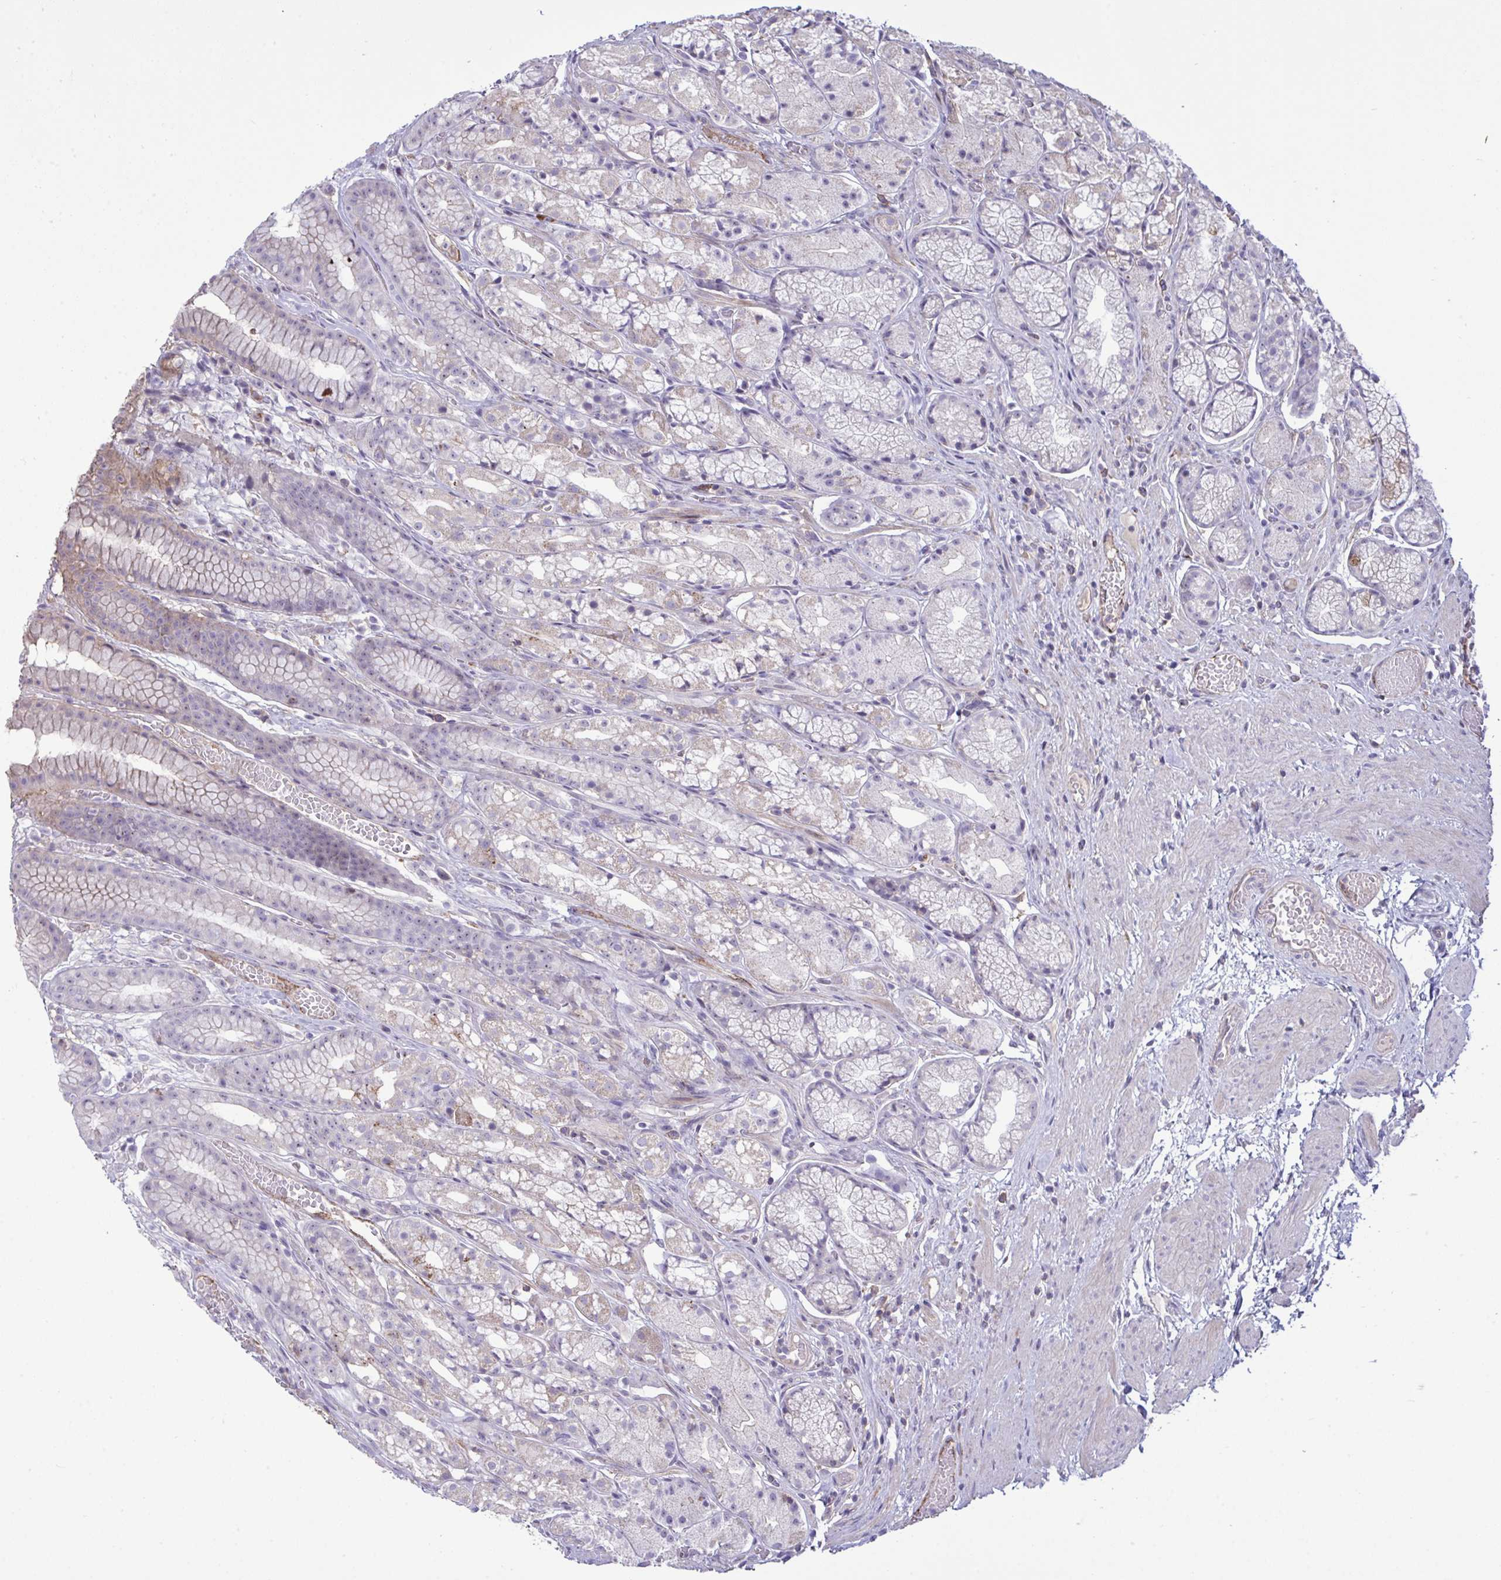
{"staining": {"intensity": "weak", "quantity": "25%-75%", "location": "cytoplasmic/membranous"}, "tissue": "stomach", "cell_type": "Glandular cells", "image_type": "normal", "snomed": [{"axis": "morphology", "description": "Normal tissue, NOS"}, {"axis": "topography", "description": "Smooth muscle"}, {"axis": "topography", "description": "Stomach"}], "caption": "Immunohistochemistry (IHC) (DAB) staining of normal stomach displays weak cytoplasmic/membranous protein positivity in approximately 25%-75% of glandular cells. The protein of interest is stained brown, and the nuclei are stained in blue (DAB IHC with brightfield microscopy, high magnification).", "gene": "CD101", "patient": {"sex": "male", "age": 70}}